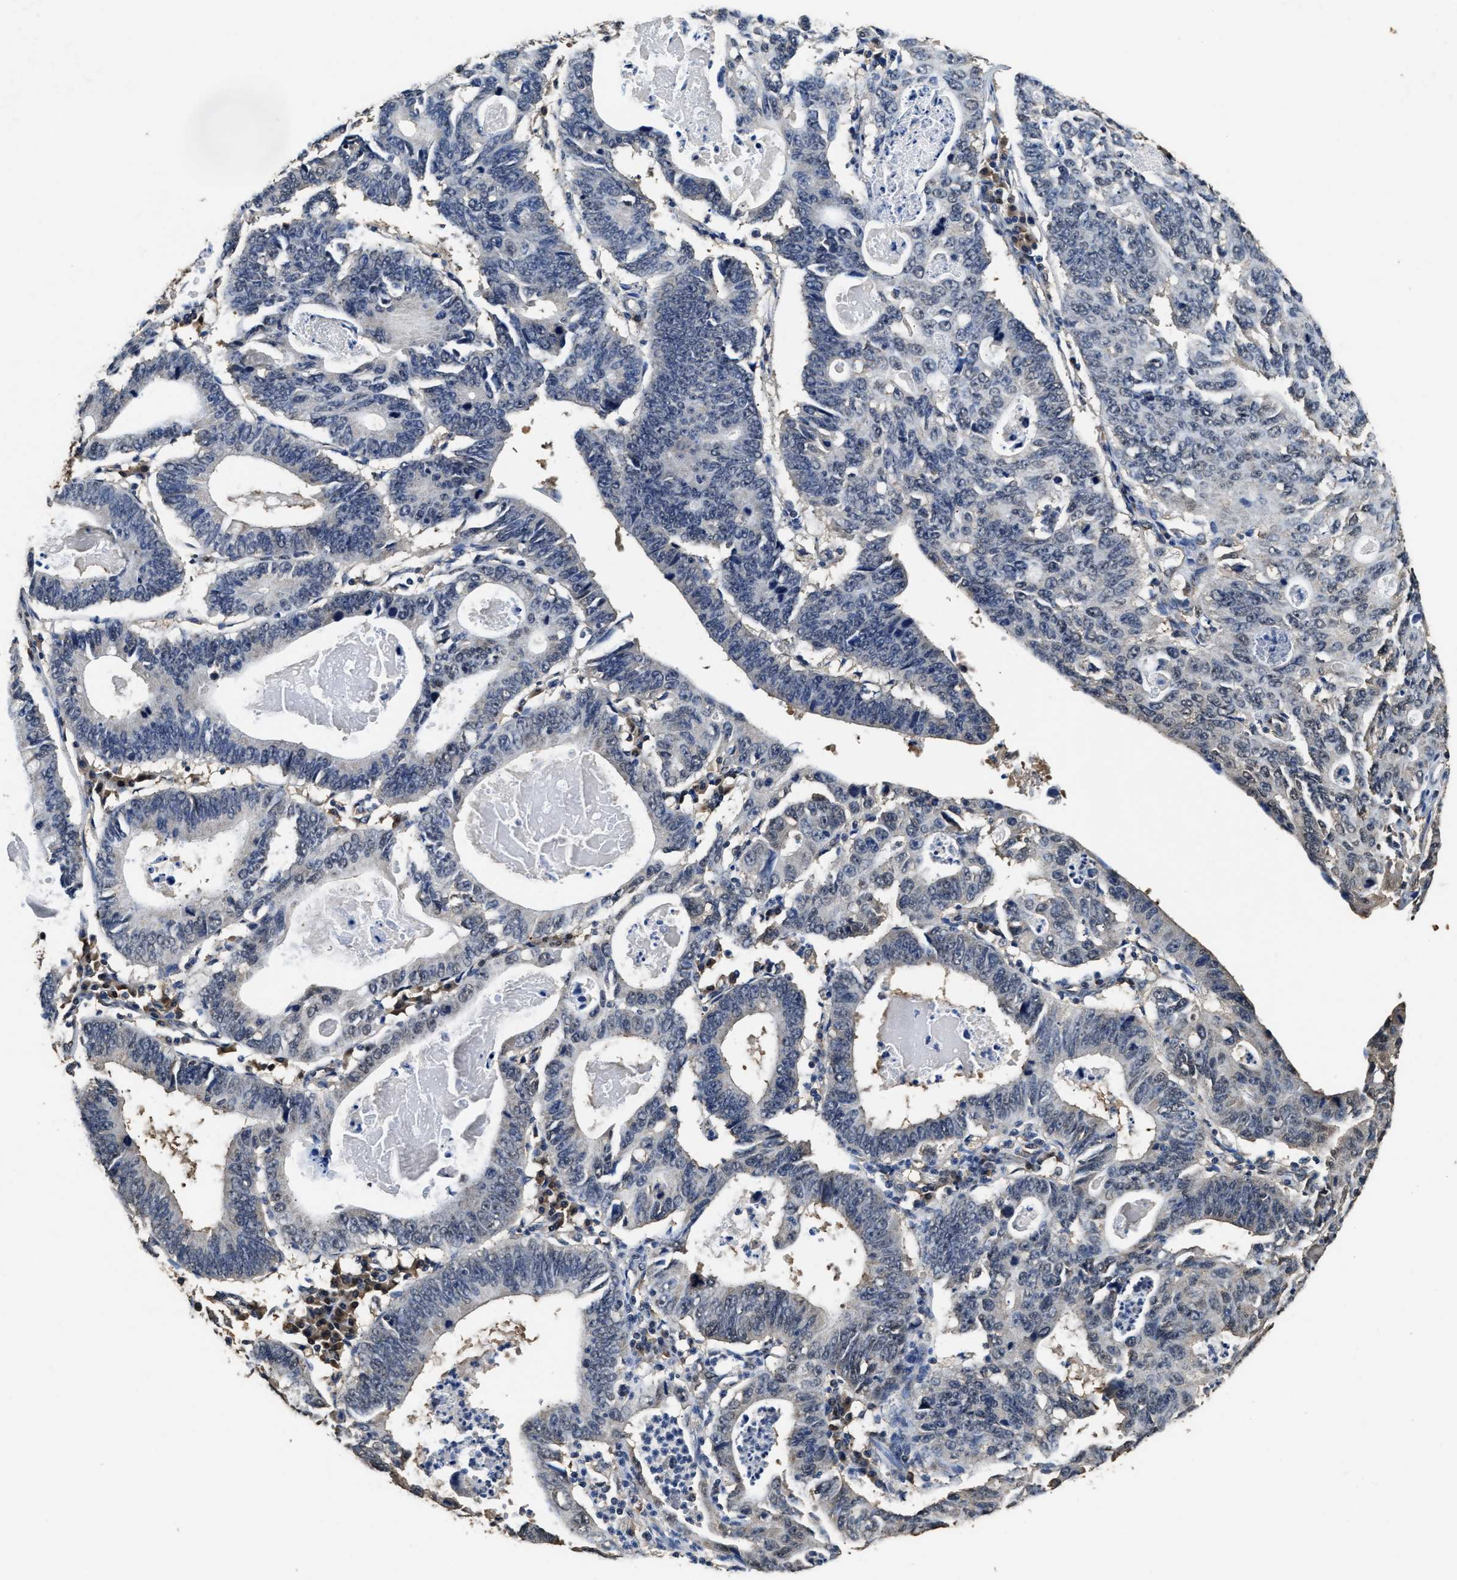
{"staining": {"intensity": "negative", "quantity": "none", "location": "none"}, "tissue": "stomach cancer", "cell_type": "Tumor cells", "image_type": "cancer", "snomed": [{"axis": "morphology", "description": "Adenocarcinoma, NOS"}, {"axis": "topography", "description": "Stomach"}], "caption": "Immunohistochemistry (IHC) of adenocarcinoma (stomach) displays no expression in tumor cells.", "gene": "YWHAE", "patient": {"sex": "male", "age": 59}}